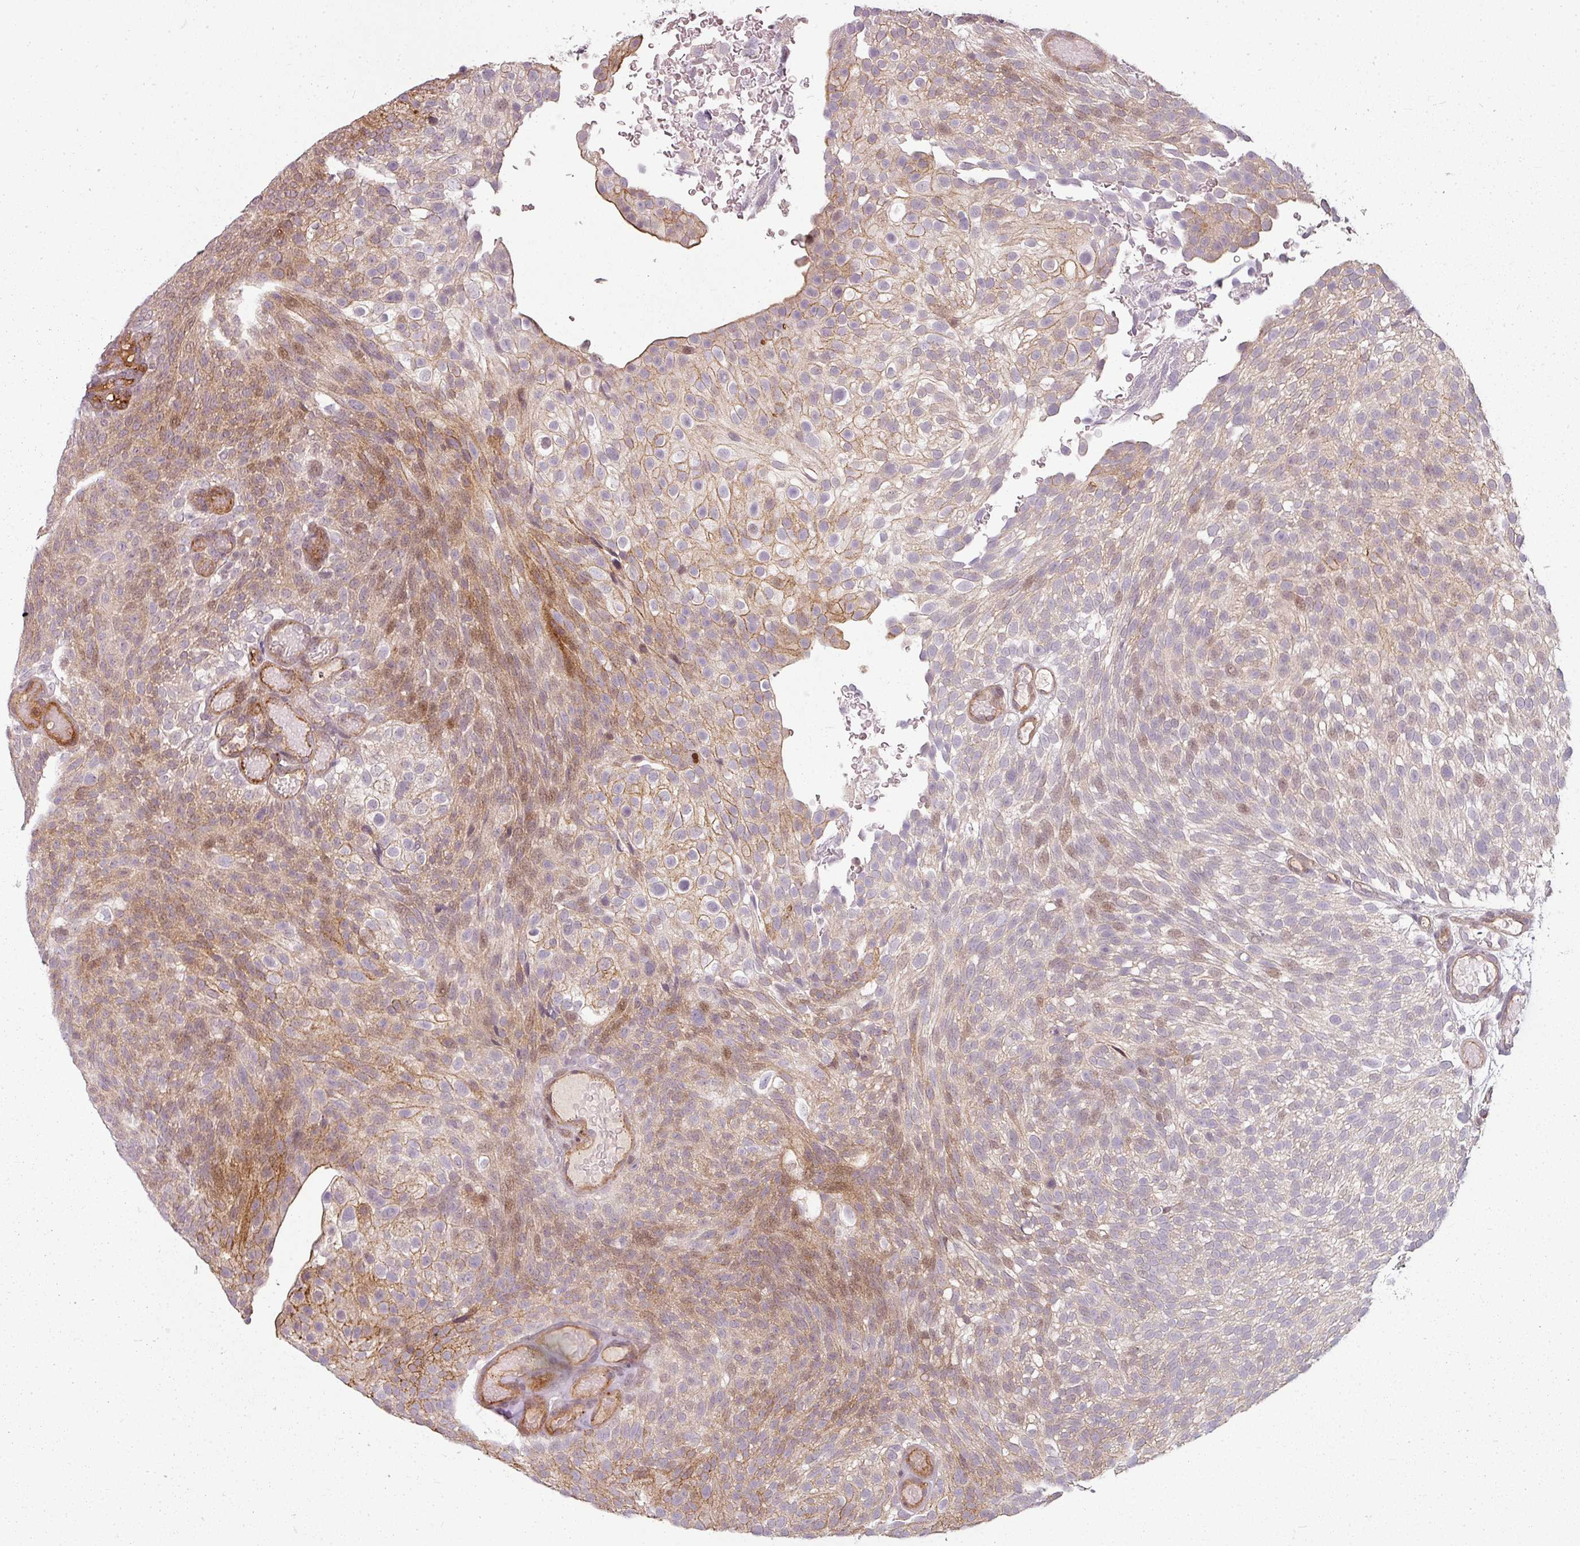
{"staining": {"intensity": "moderate", "quantity": "25%-75%", "location": "cytoplasmic/membranous,nuclear"}, "tissue": "urothelial cancer", "cell_type": "Tumor cells", "image_type": "cancer", "snomed": [{"axis": "morphology", "description": "Urothelial carcinoma, Low grade"}, {"axis": "topography", "description": "Urinary bladder"}], "caption": "A high-resolution micrograph shows immunohistochemistry staining of urothelial carcinoma (low-grade), which exhibits moderate cytoplasmic/membranous and nuclear positivity in about 25%-75% of tumor cells. Using DAB (brown) and hematoxylin (blue) stains, captured at high magnification using brightfield microscopy.", "gene": "CLIC1", "patient": {"sex": "male", "age": 78}}